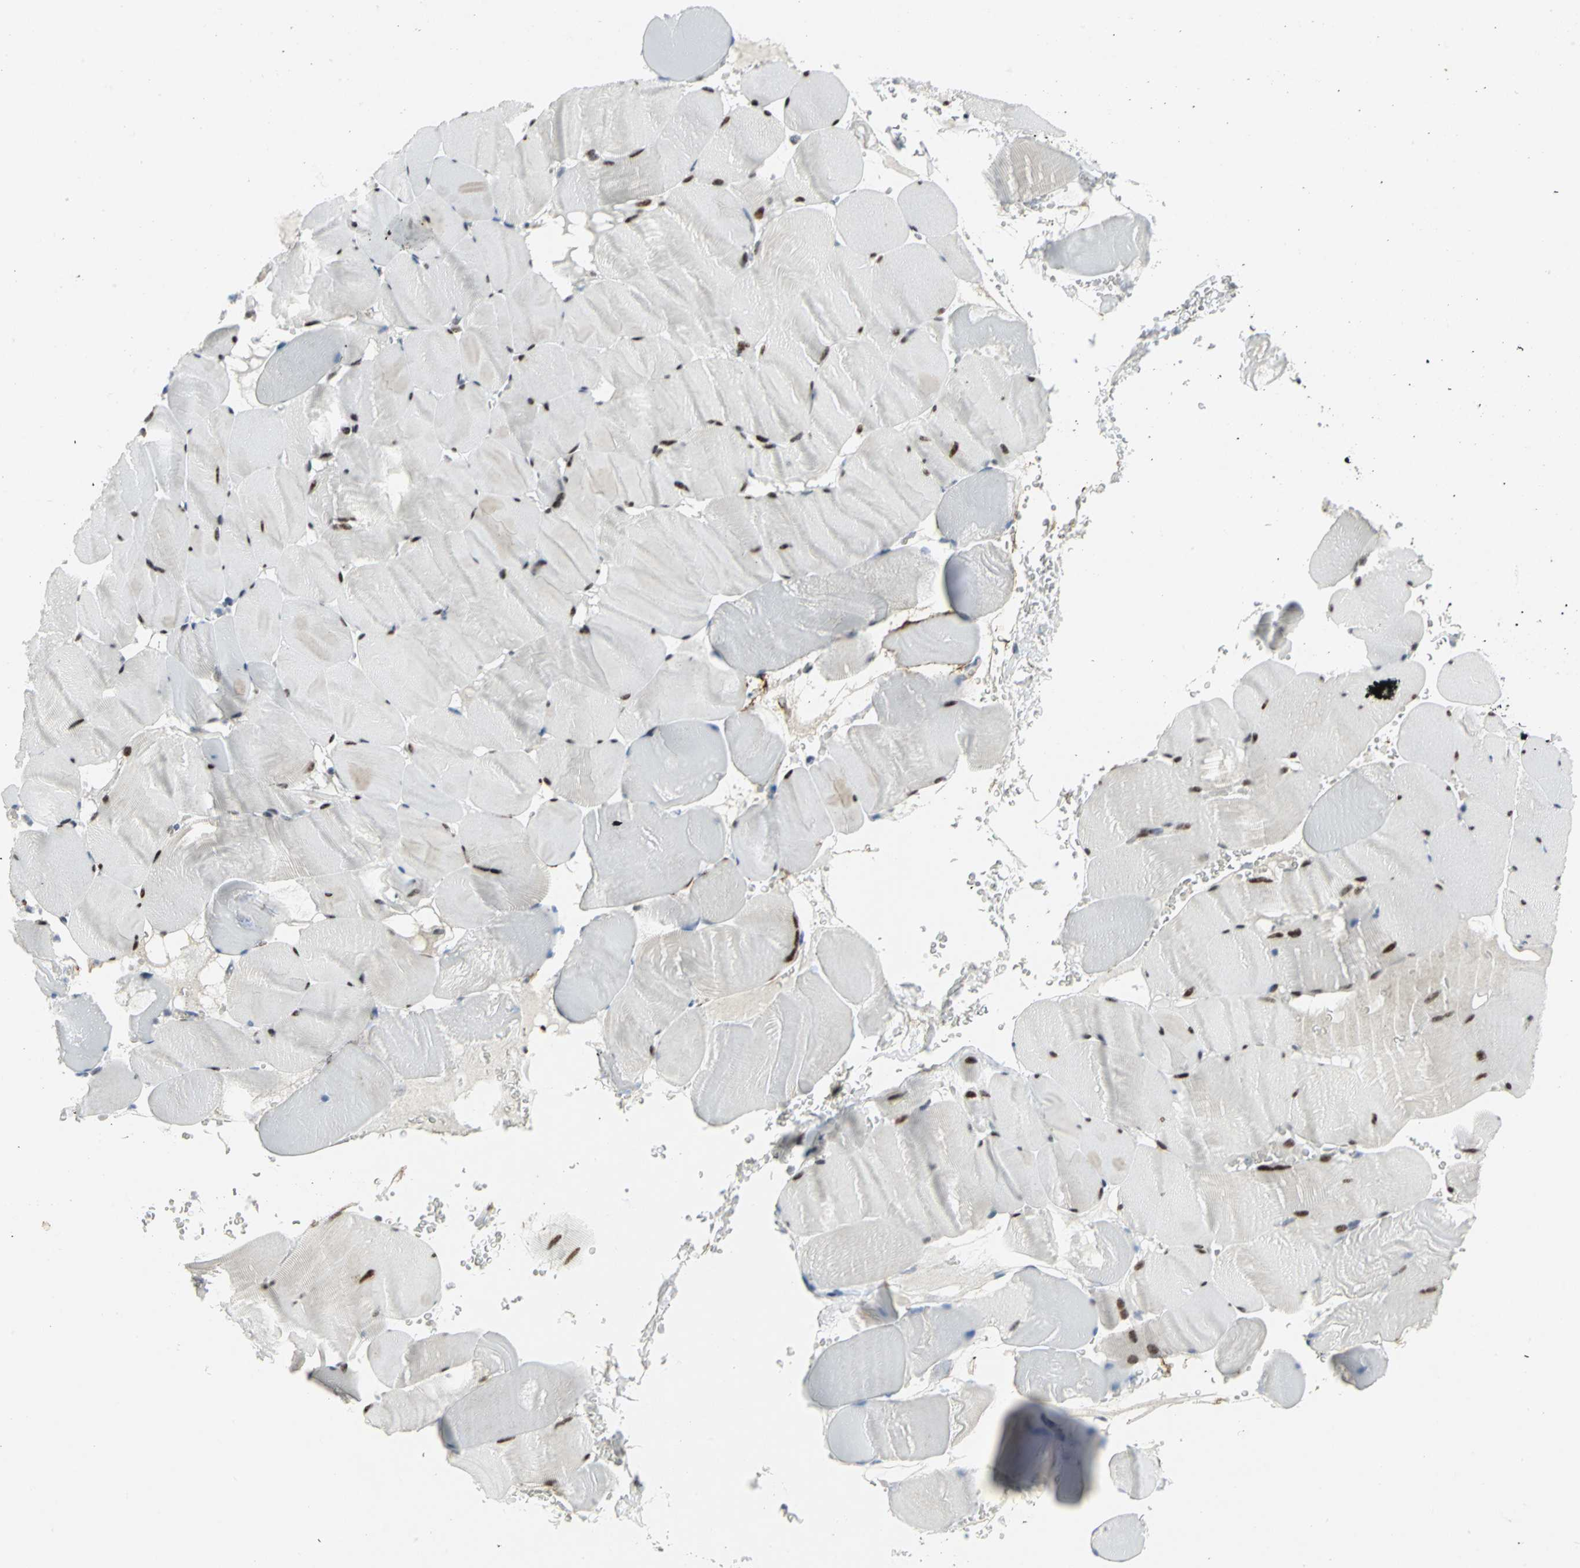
{"staining": {"intensity": "strong", "quantity": "25%-75%", "location": "nuclear"}, "tissue": "skeletal muscle", "cell_type": "Myocytes", "image_type": "normal", "snomed": [{"axis": "morphology", "description": "Normal tissue, NOS"}, {"axis": "topography", "description": "Skeletal muscle"}], "caption": "This is an image of IHC staining of benign skeletal muscle, which shows strong expression in the nuclear of myocytes.", "gene": "RPA1", "patient": {"sex": "male", "age": 62}}